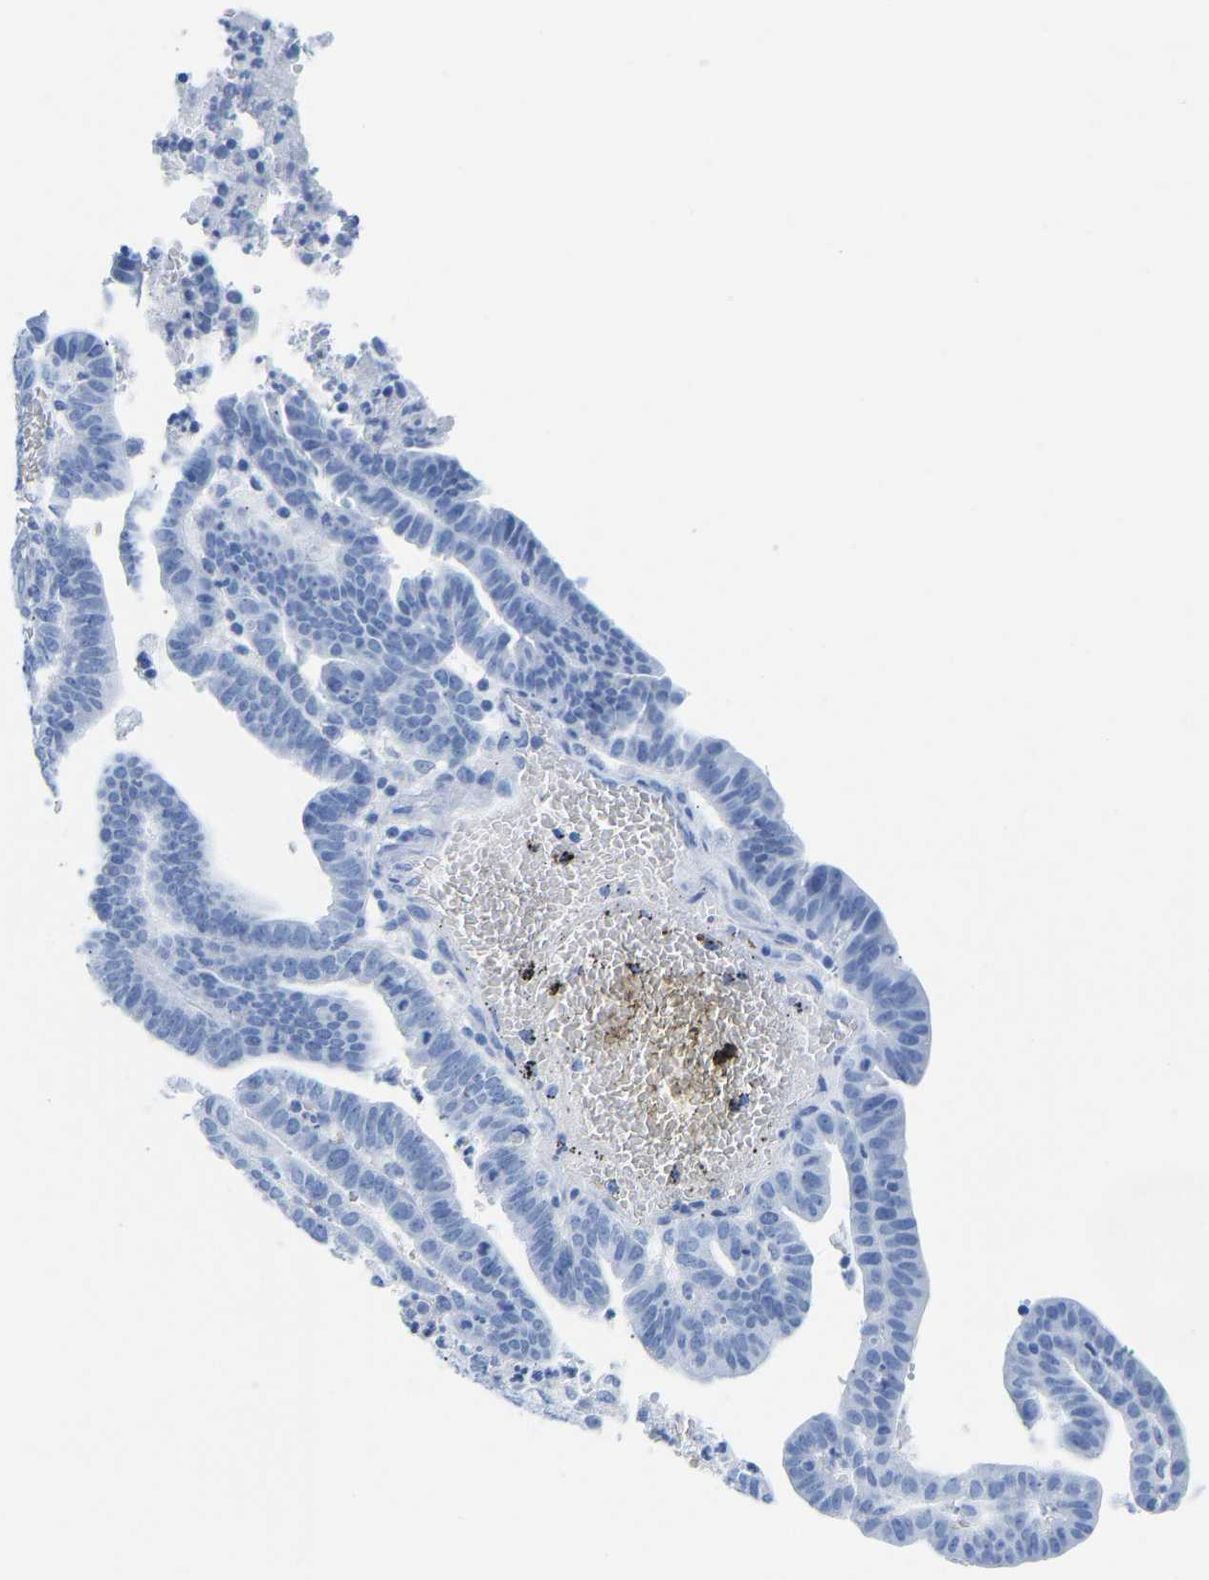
{"staining": {"intensity": "negative", "quantity": "none", "location": "none"}, "tissue": "endometrial cancer", "cell_type": "Tumor cells", "image_type": "cancer", "snomed": [{"axis": "morphology", "description": "Adenocarcinoma, NOS"}, {"axis": "topography", "description": "Uterus"}], "caption": "IHC of adenocarcinoma (endometrial) displays no staining in tumor cells.", "gene": "ELMO2", "patient": {"sex": "female", "age": 83}}